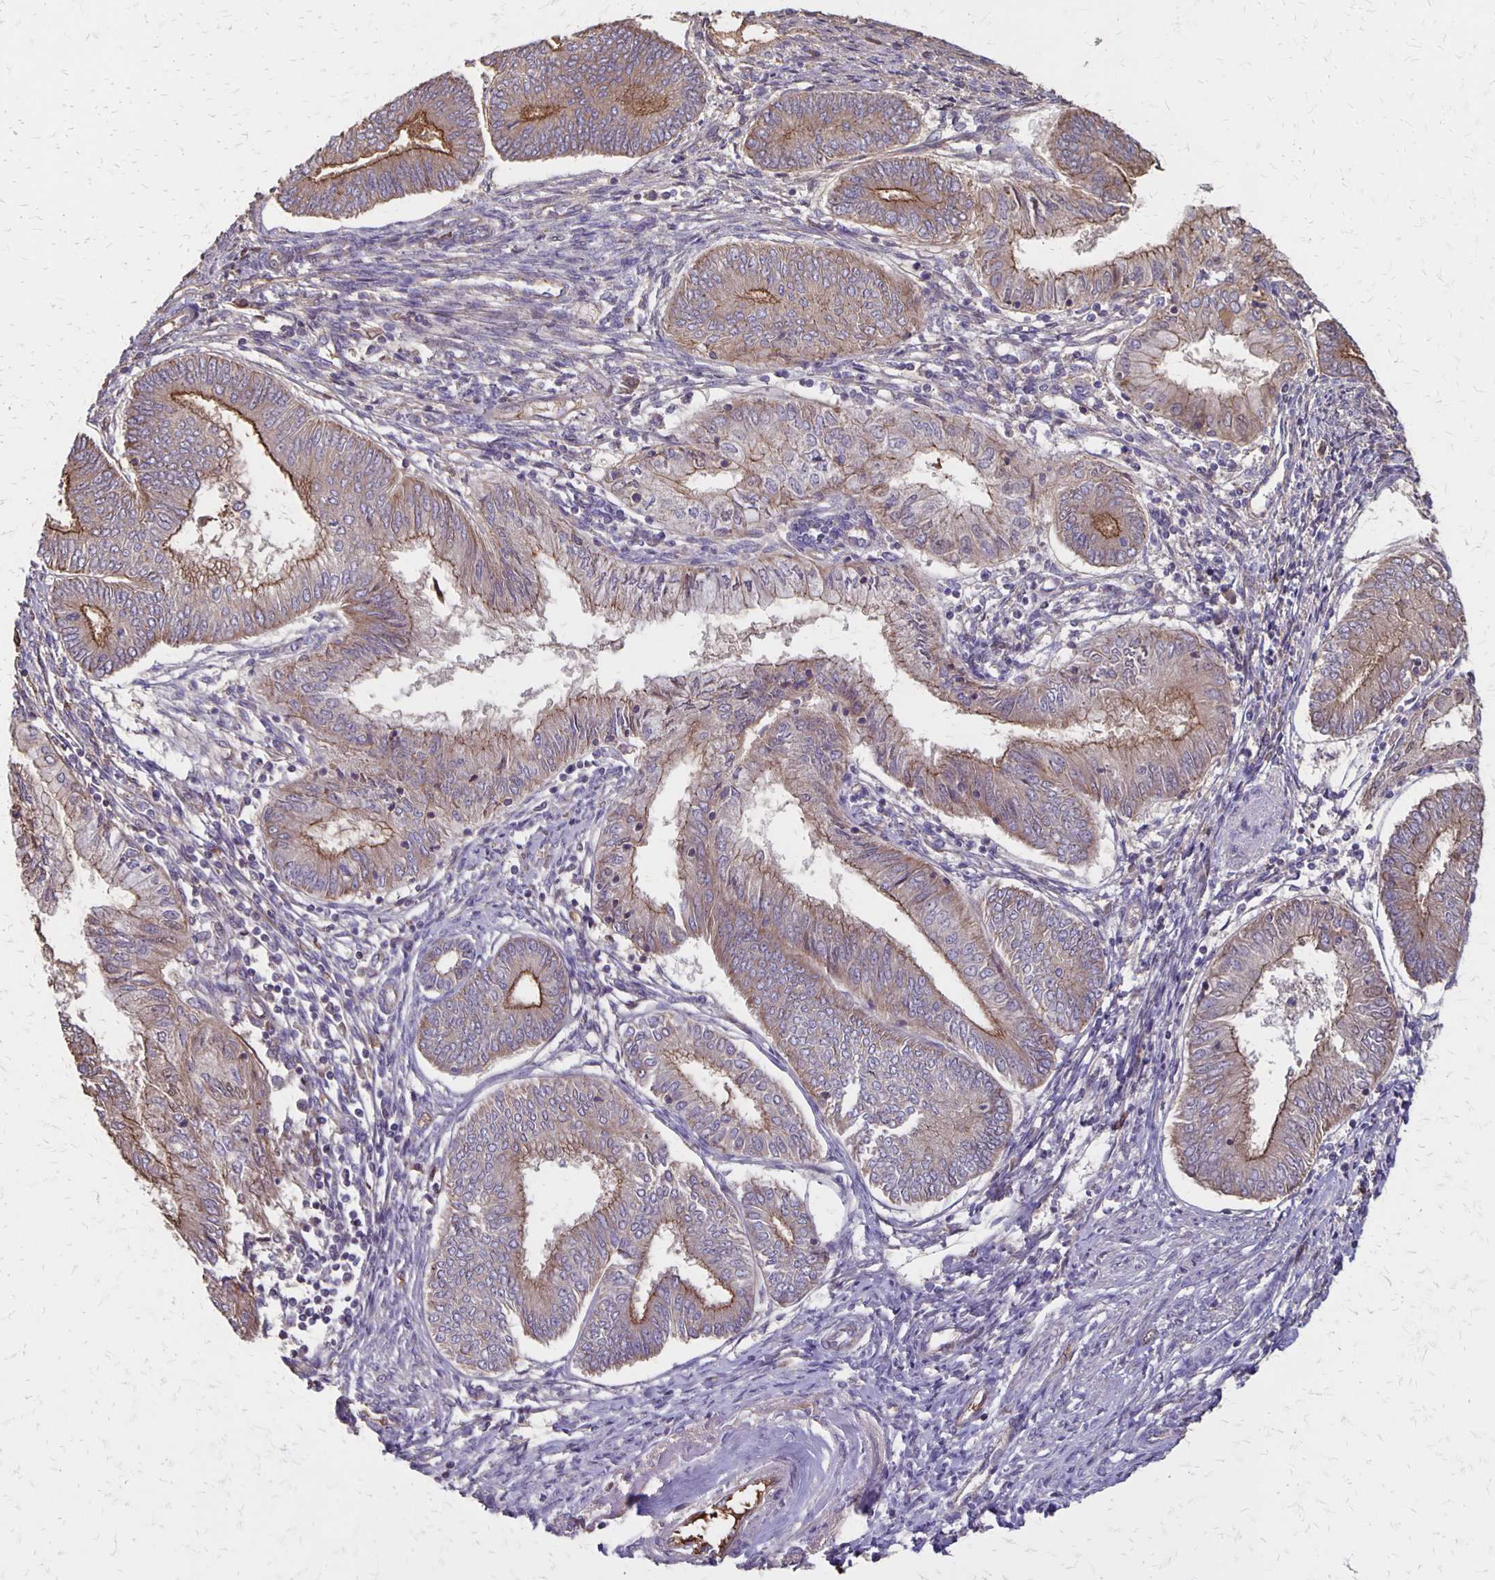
{"staining": {"intensity": "moderate", "quantity": "25%-75%", "location": "cytoplasmic/membranous"}, "tissue": "endometrial cancer", "cell_type": "Tumor cells", "image_type": "cancer", "snomed": [{"axis": "morphology", "description": "Adenocarcinoma, NOS"}, {"axis": "topography", "description": "Endometrium"}], "caption": "Brown immunohistochemical staining in human endometrial adenocarcinoma demonstrates moderate cytoplasmic/membranous positivity in about 25%-75% of tumor cells. The protein is shown in brown color, while the nuclei are stained blue.", "gene": "PROM2", "patient": {"sex": "female", "age": 68}}